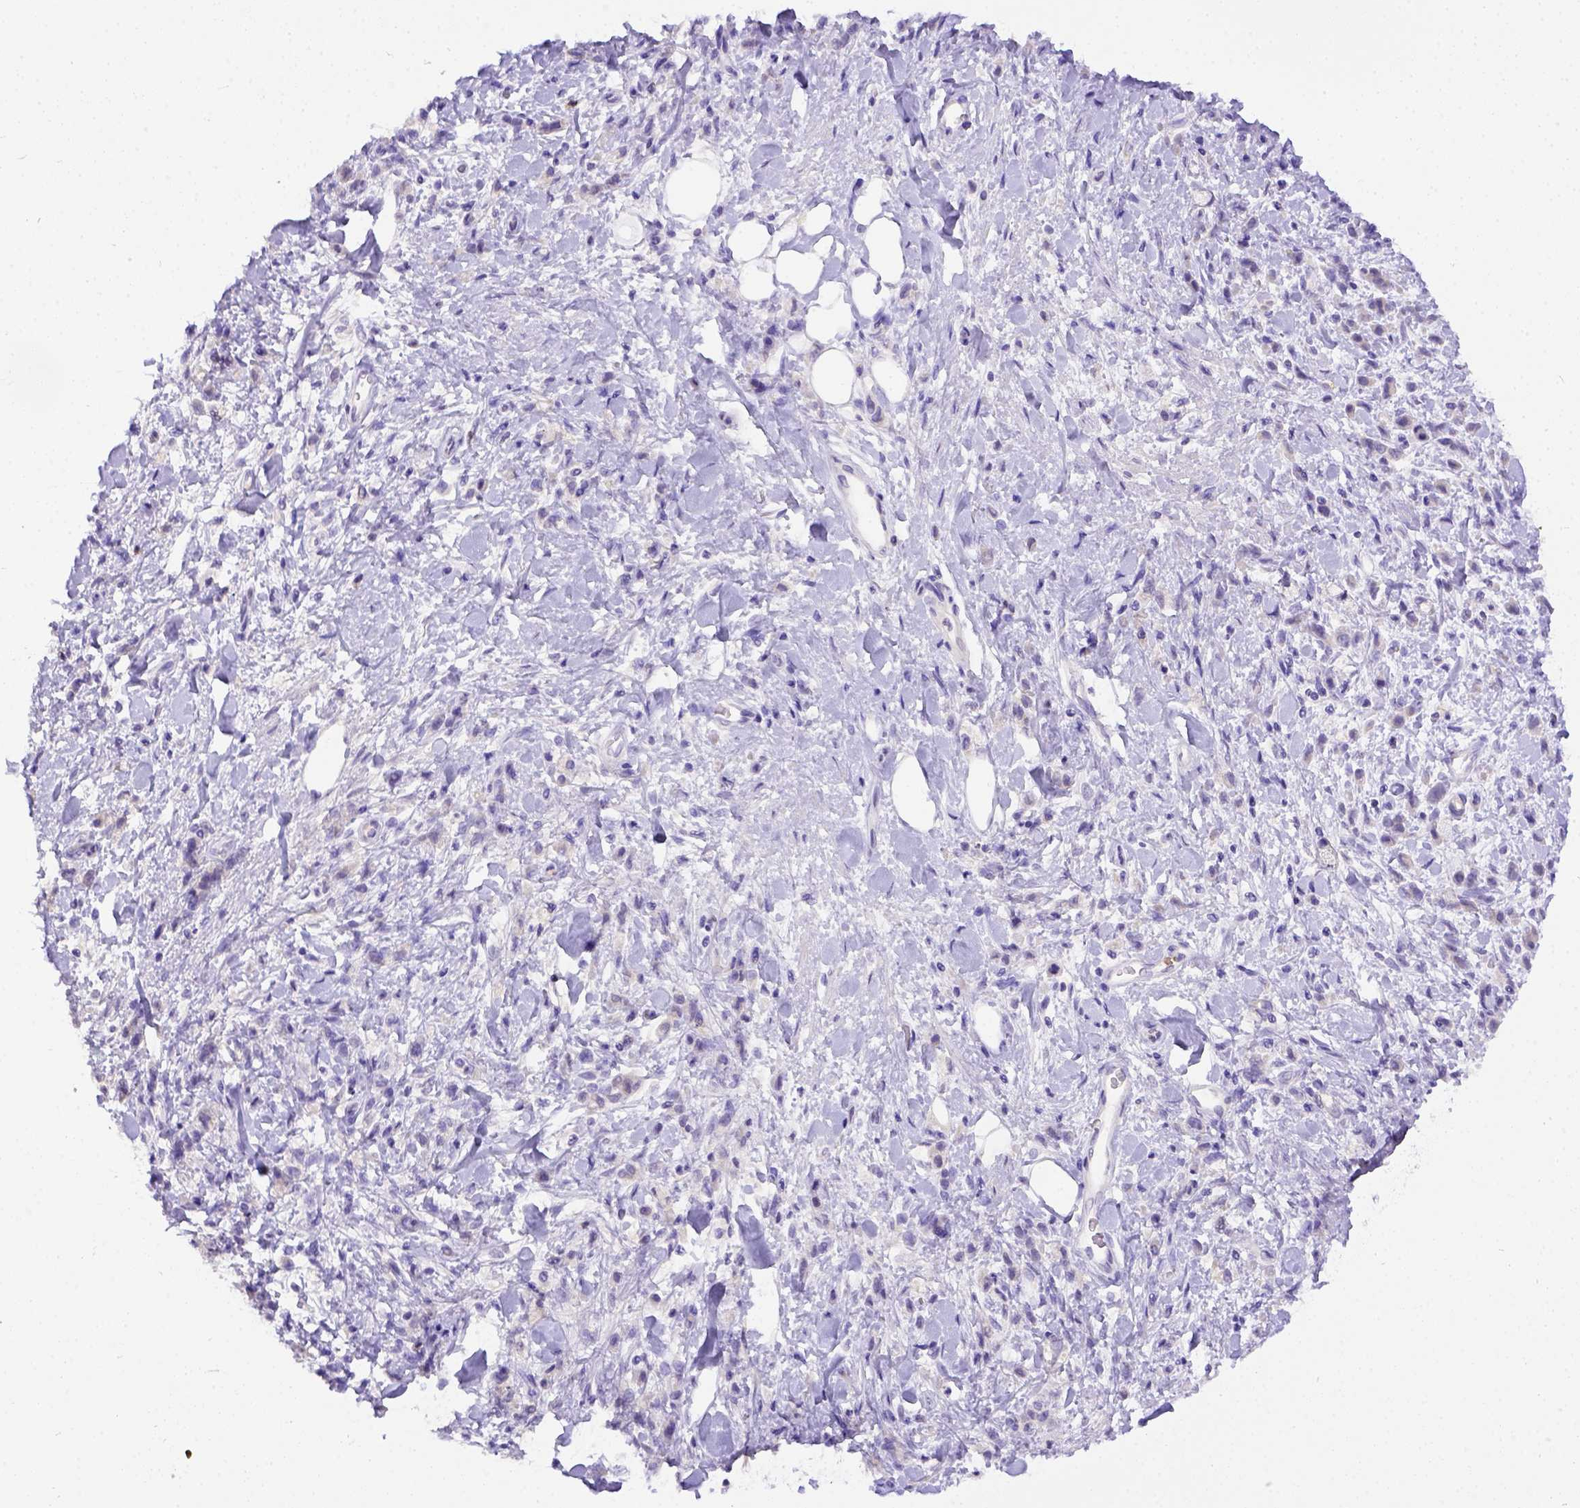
{"staining": {"intensity": "negative", "quantity": "none", "location": "none"}, "tissue": "stomach cancer", "cell_type": "Tumor cells", "image_type": "cancer", "snomed": [{"axis": "morphology", "description": "Adenocarcinoma, NOS"}, {"axis": "topography", "description": "Stomach"}], "caption": "Immunohistochemistry histopathology image of adenocarcinoma (stomach) stained for a protein (brown), which shows no positivity in tumor cells. Brightfield microscopy of immunohistochemistry stained with DAB (brown) and hematoxylin (blue), captured at high magnification.", "gene": "B3GAT1", "patient": {"sex": "male", "age": 77}}